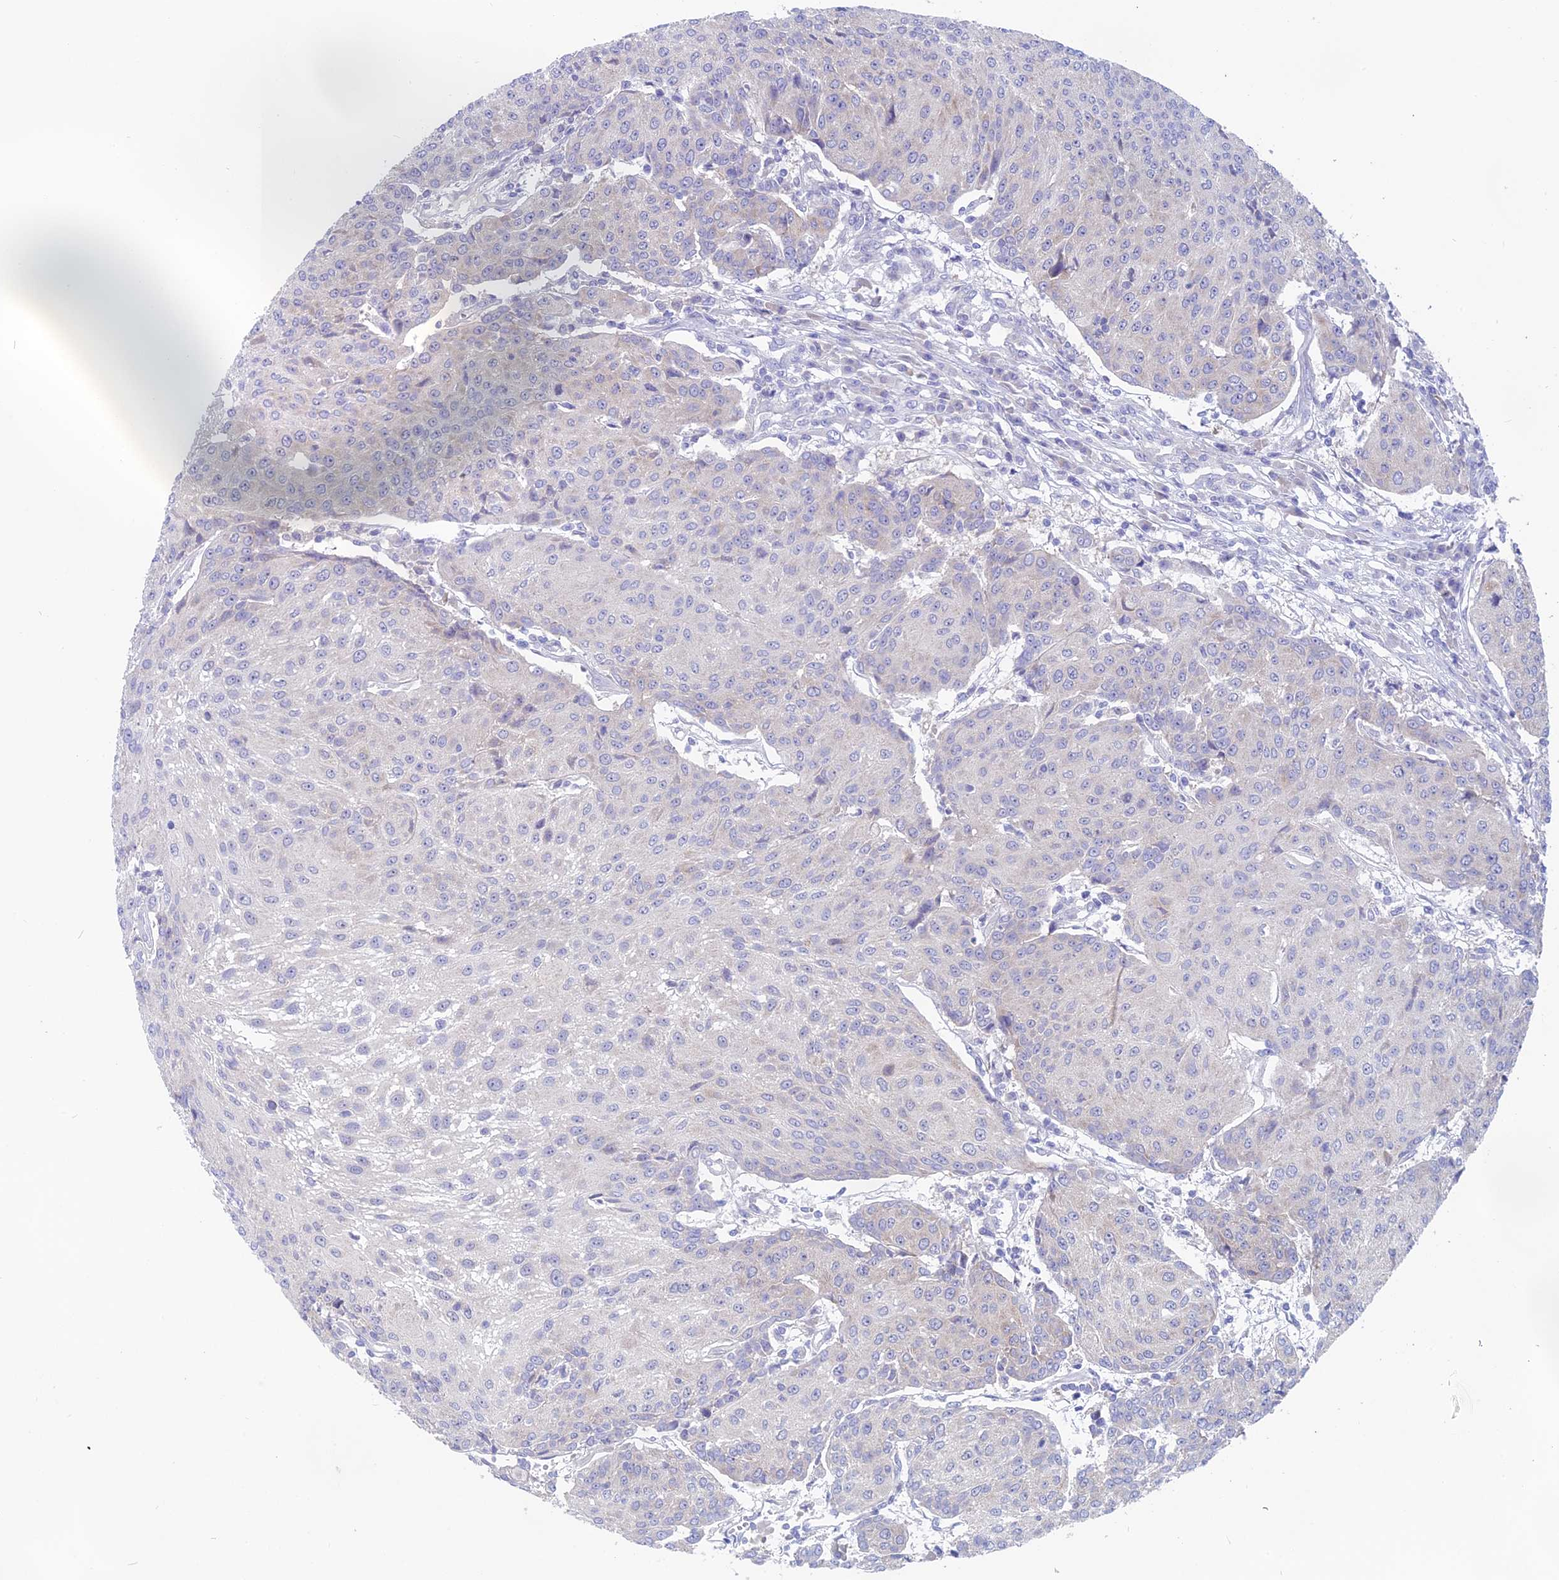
{"staining": {"intensity": "negative", "quantity": "none", "location": "none"}, "tissue": "urothelial cancer", "cell_type": "Tumor cells", "image_type": "cancer", "snomed": [{"axis": "morphology", "description": "Urothelial carcinoma, High grade"}, {"axis": "topography", "description": "Urinary bladder"}], "caption": "A photomicrograph of human urothelial cancer is negative for staining in tumor cells.", "gene": "TENT4B", "patient": {"sex": "female", "age": 85}}